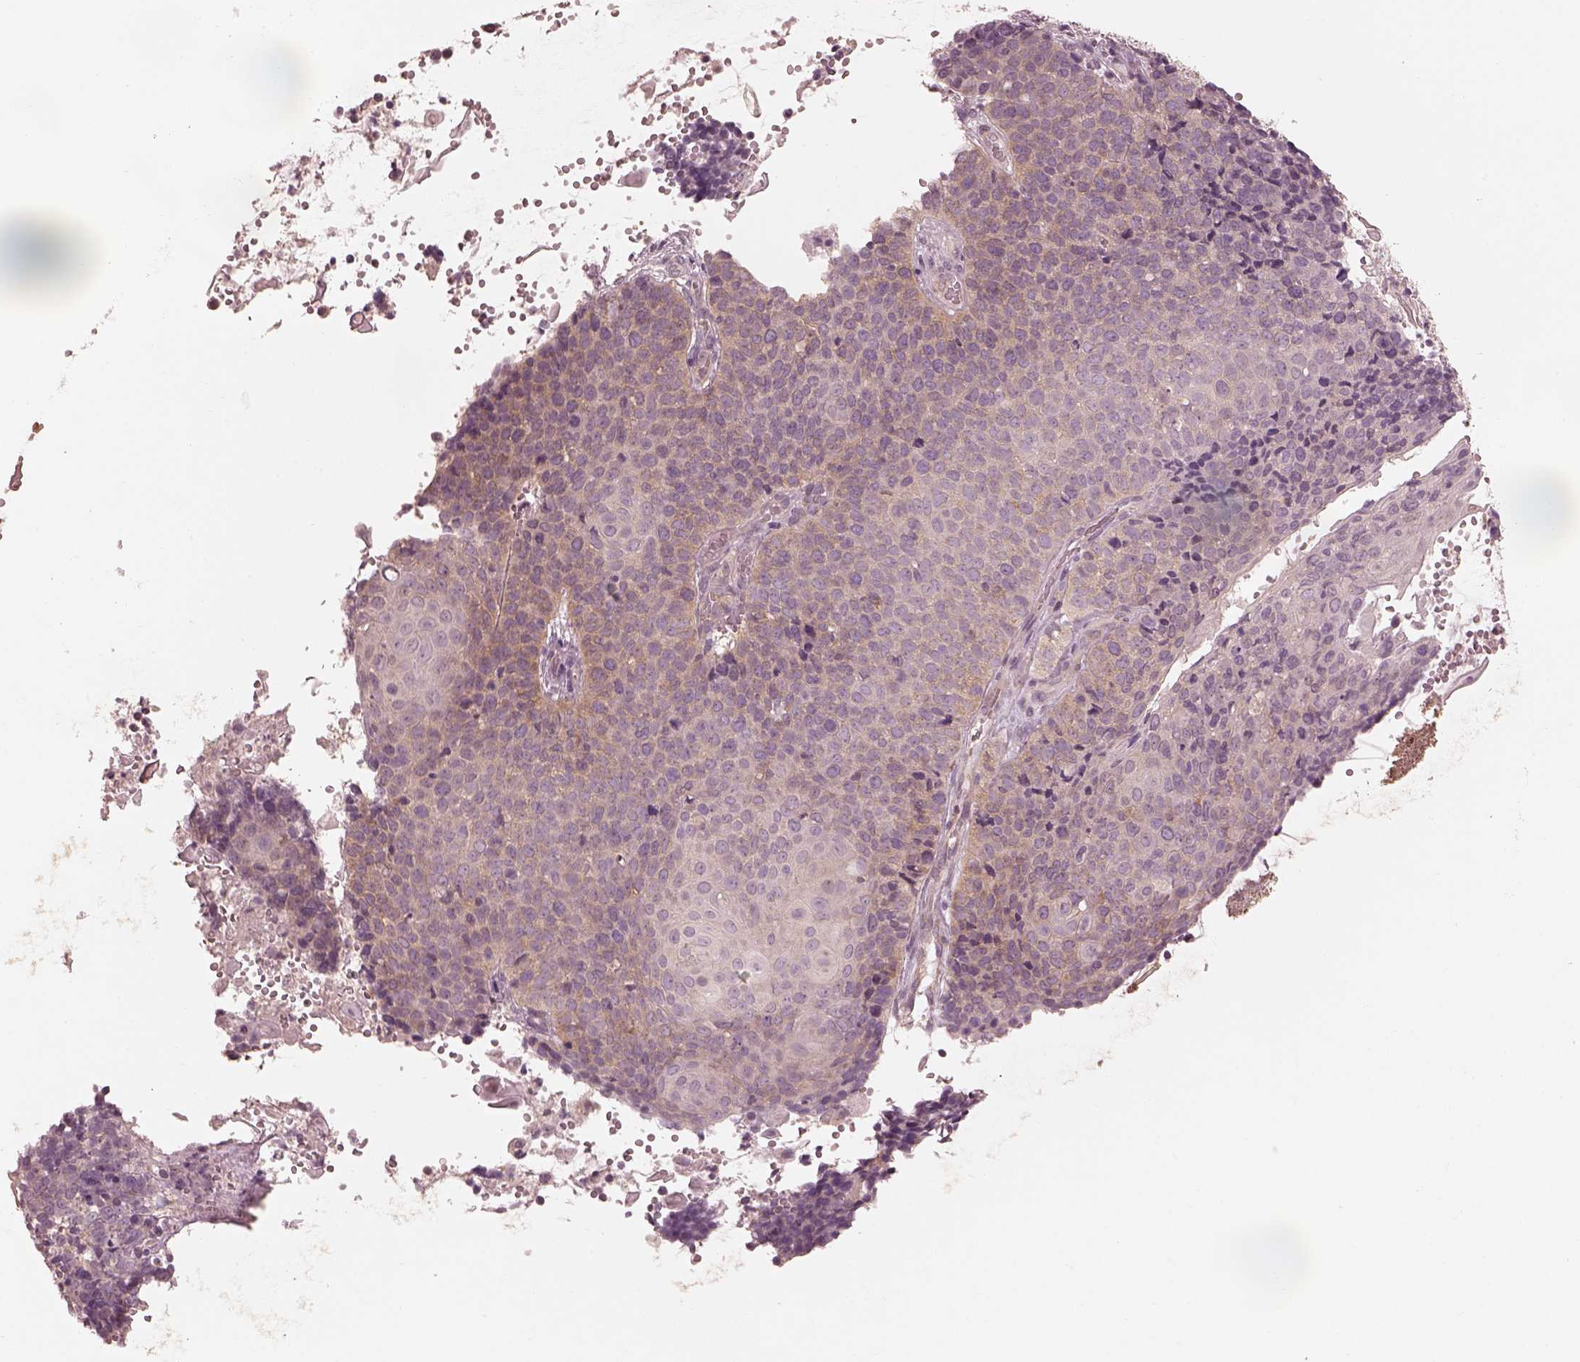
{"staining": {"intensity": "weak", "quantity": "25%-75%", "location": "cytoplasmic/membranous"}, "tissue": "cervical cancer", "cell_type": "Tumor cells", "image_type": "cancer", "snomed": [{"axis": "morphology", "description": "Squamous cell carcinoma, NOS"}, {"axis": "topography", "description": "Cervix"}], "caption": "Protein staining shows weak cytoplasmic/membranous expression in about 25%-75% of tumor cells in cervical squamous cell carcinoma.", "gene": "PRKACG", "patient": {"sex": "female", "age": 39}}